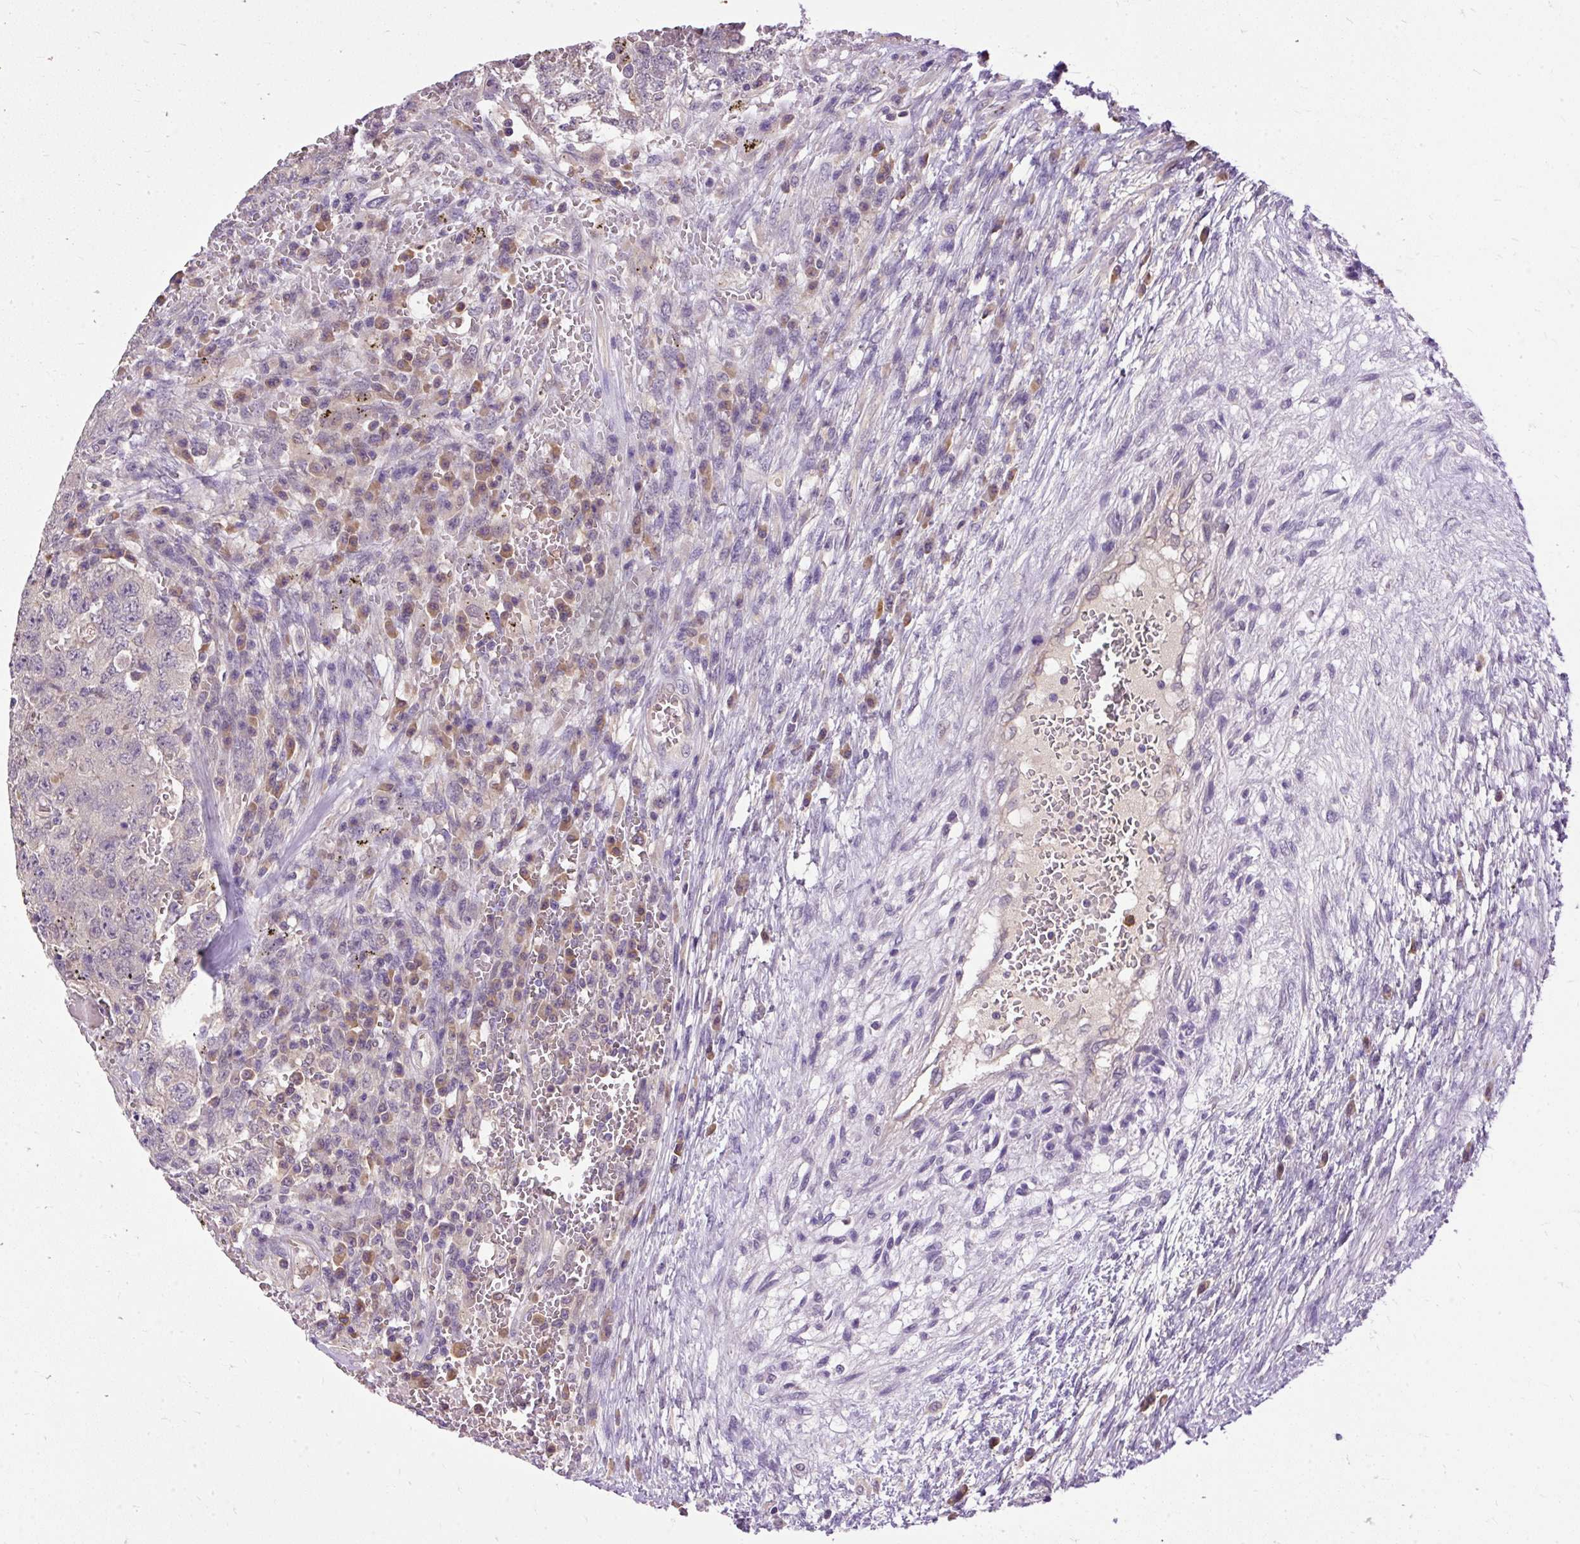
{"staining": {"intensity": "negative", "quantity": "none", "location": "none"}, "tissue": "testis cancer", "cell_type": "Tumor cells", "image_type": "cancer", "snomed": [{"axis": "morphology", "description": "Carcinoma, Embryonal, NOS"}, {"axis": "topography", "description": "Testis"}], "caption": "High magnification brightfield microscopy of embryonal carcinoma (testis) stained with DAB (brown) and counterstained with hematoxylin (blue): tumor cells show no significant positivity.", "gene": "CTTNBP2", "patient": {"sex": "male", "age": 26}}